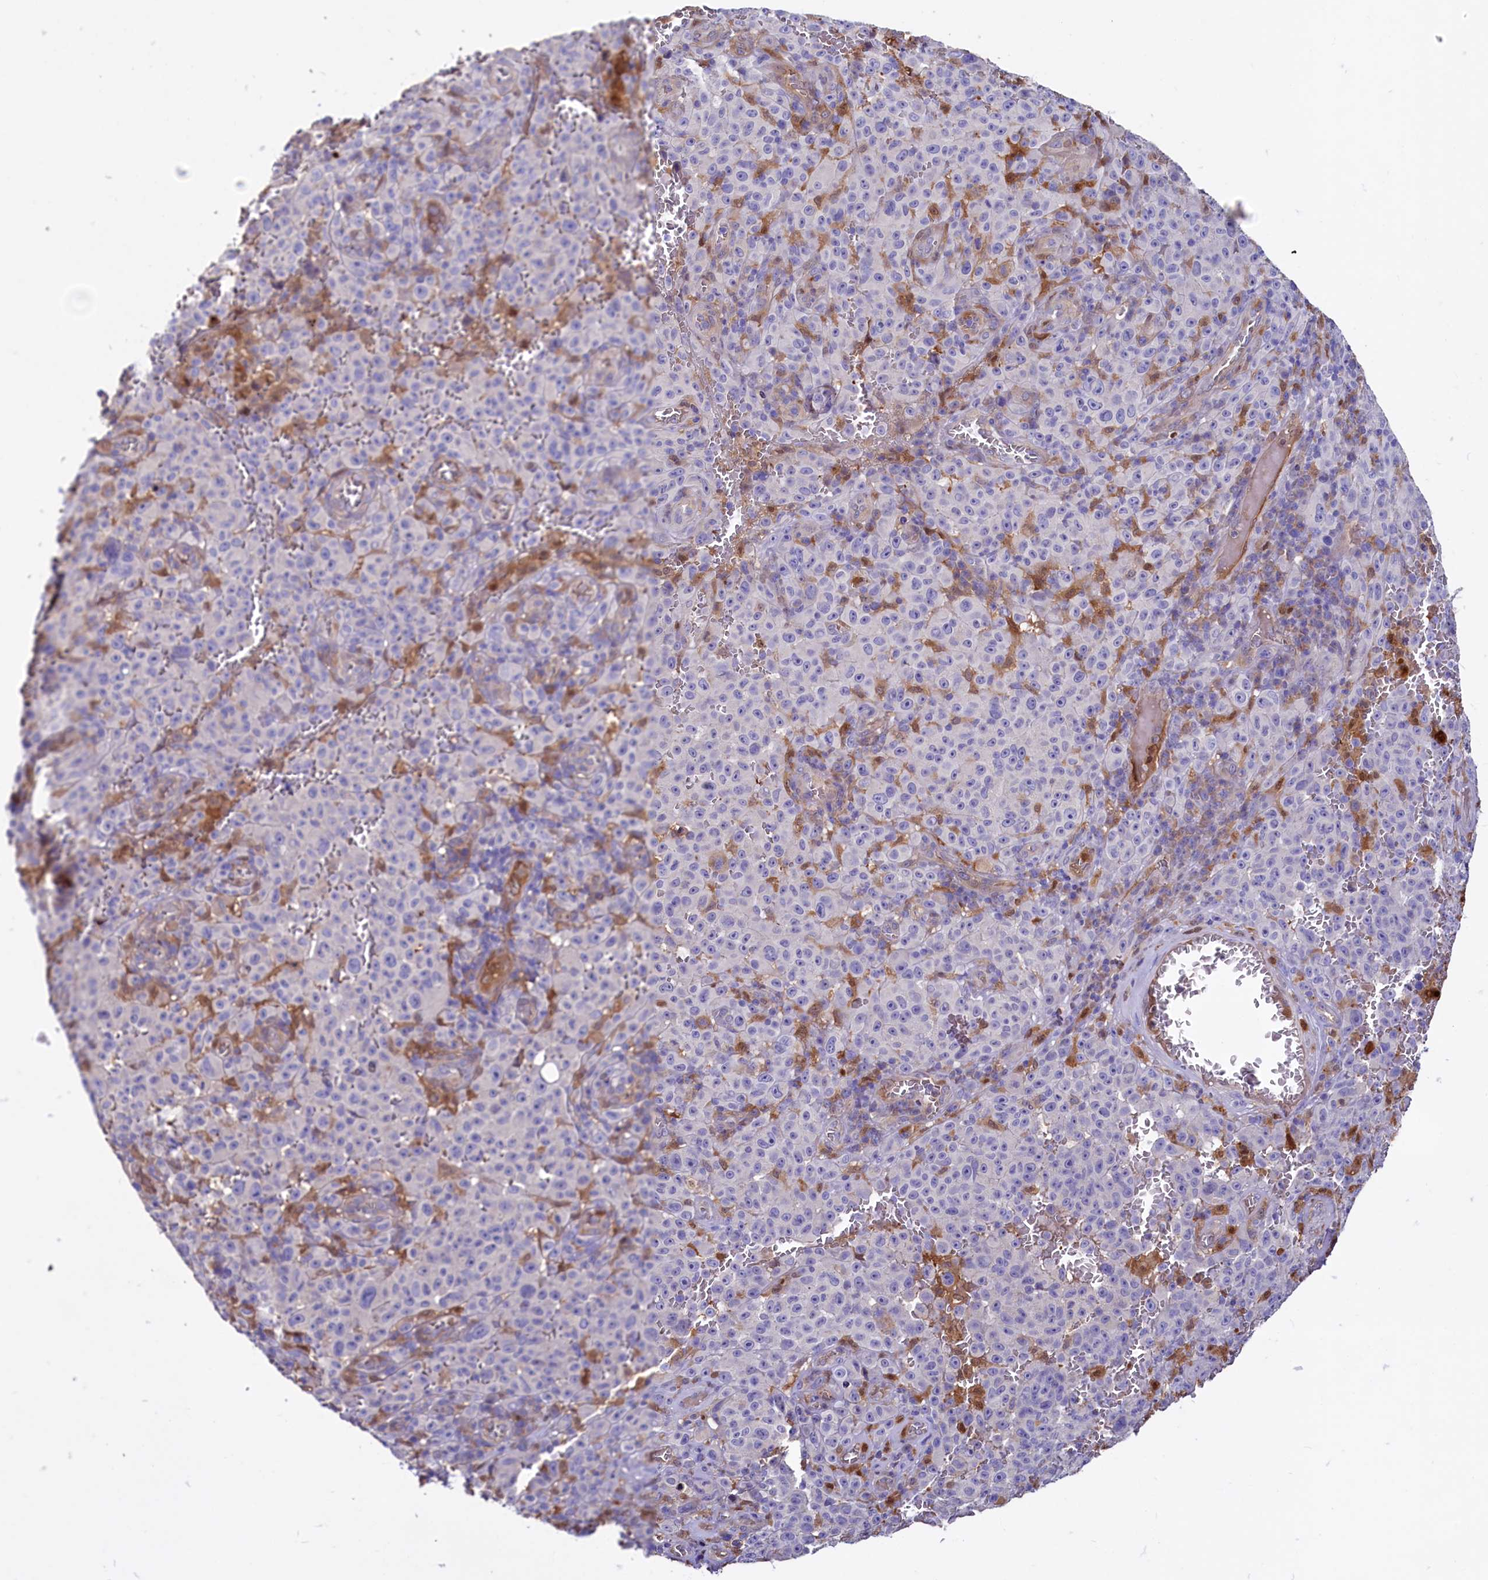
{"staining": {"intensity": "negative", "quantity": "none", "location": "none"}, "tissue": "melanoma", "cell_type": "Tumor cells", "image_type": "cancer", "snomed": [{"axis": "morphology", "description": "Malignant melanoma, NOS"}, {"axis": "topography", "description": "Skin"}], "caption": "A micrograph of human malignant melanoma is negative for staining in tumor cells.", "gene": "IL17RD", "patient": {"sex": "female", "age": 82}}